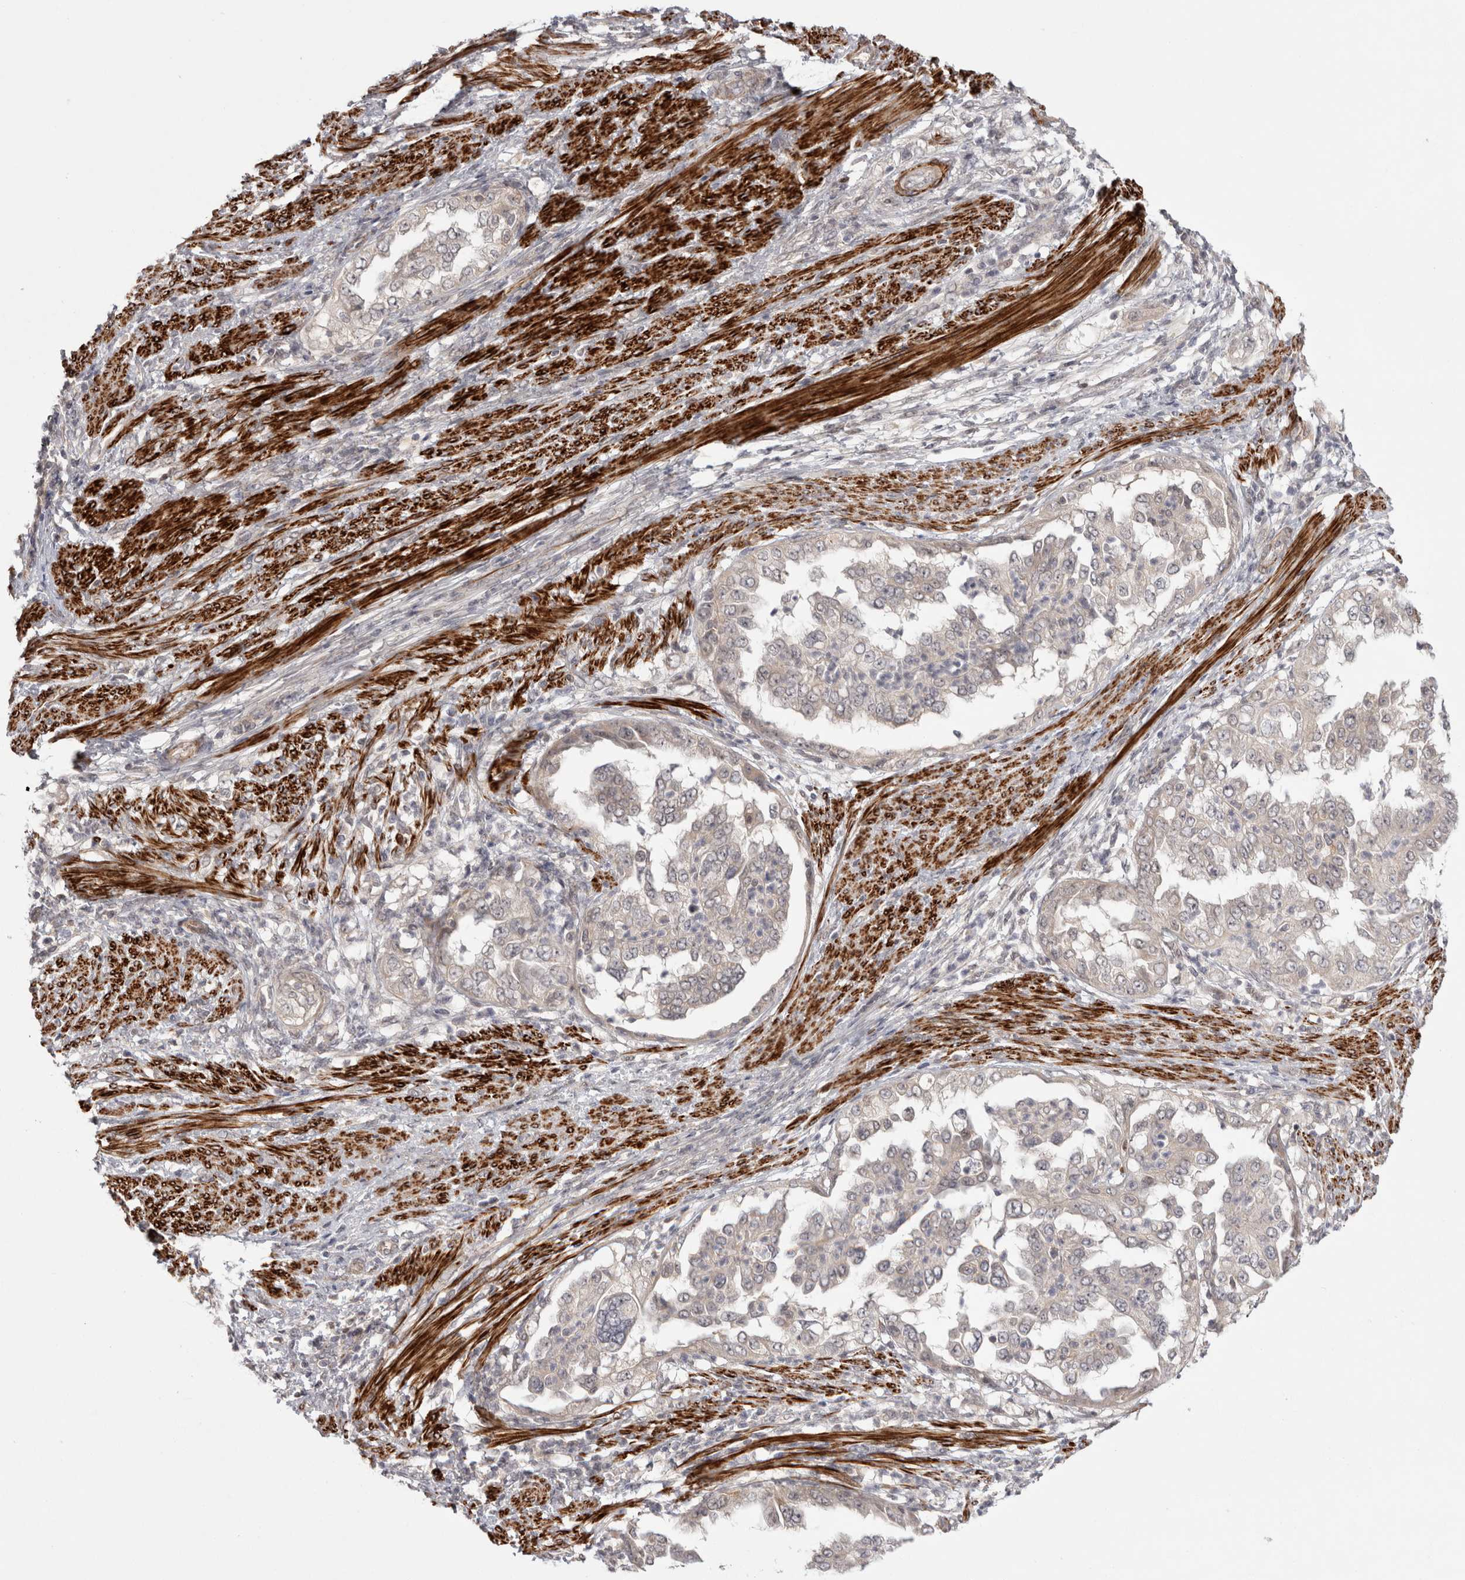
{"staining": {"intensity": "weak", "quantity": "<25%", "location": "cytoplasmic/membranous"}, "tissue": "endometrial cancer", "cell_type": "Tumor cells", "image_type": "cancer", "snomed": [{"axis": "morphology", "description": "Adenocarcinoma, NOS"}, {"axis": "topography", "description": "Endometrium"}], "caption": "High power microscopy photomicrograph of an immunohistochemistry micrograph of adenocarcinoma (endometrial), revealing no significant expression in tumor cells. Brightfield microscopy of immunohistochemistry stained with DAB (3,3'-diaminobenzidine) (brown) and hematoxylin (blue), captured at high magnification.", "gene": "ZNF318", "patient": {"sex": "female", "age": 85}}